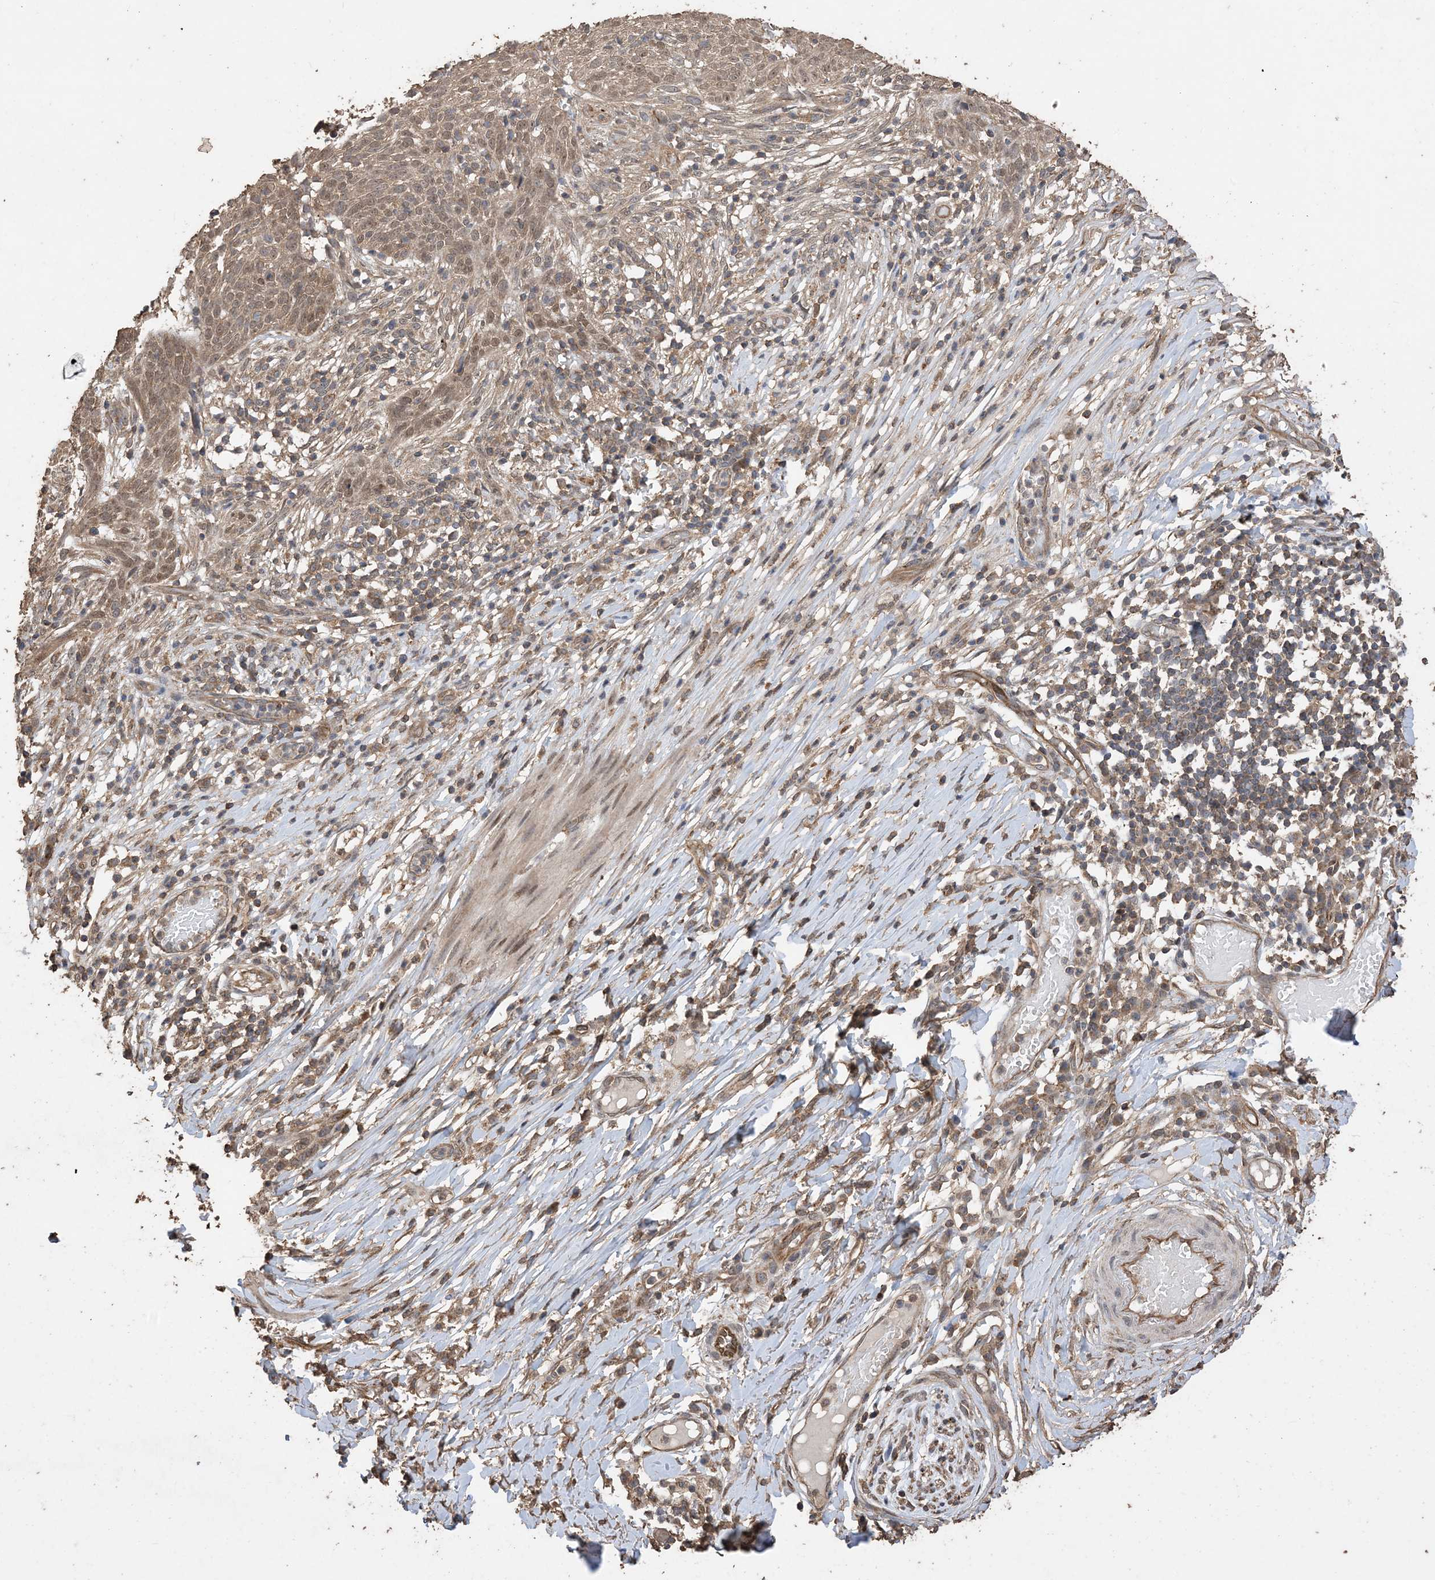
{"staining": {"intensity": "moderate", "quantity": ">75%", "location": "cytoplasmic/membranous,nuclear"}, "tissue": "skin cancer", "cell_type": "Tumor cells", "image_type": "cancer", "snomed": [{"axis": "morphology", "description": "Normal tissue, NOS"}, {"axis": "morphology", "description": "Basal cell carcinoma"}, {"axis": "topography", "description": "Skin"}], "caption": "IHC of skin cancer (basal cell carcinoma) exhibits medium levels of moderate cytoplasmic/membranous and nuclear staining in approximately >75% of tumor cells.", "gene": "ZKSCAN5", "patient": {"sex": "male", "age": 64}}